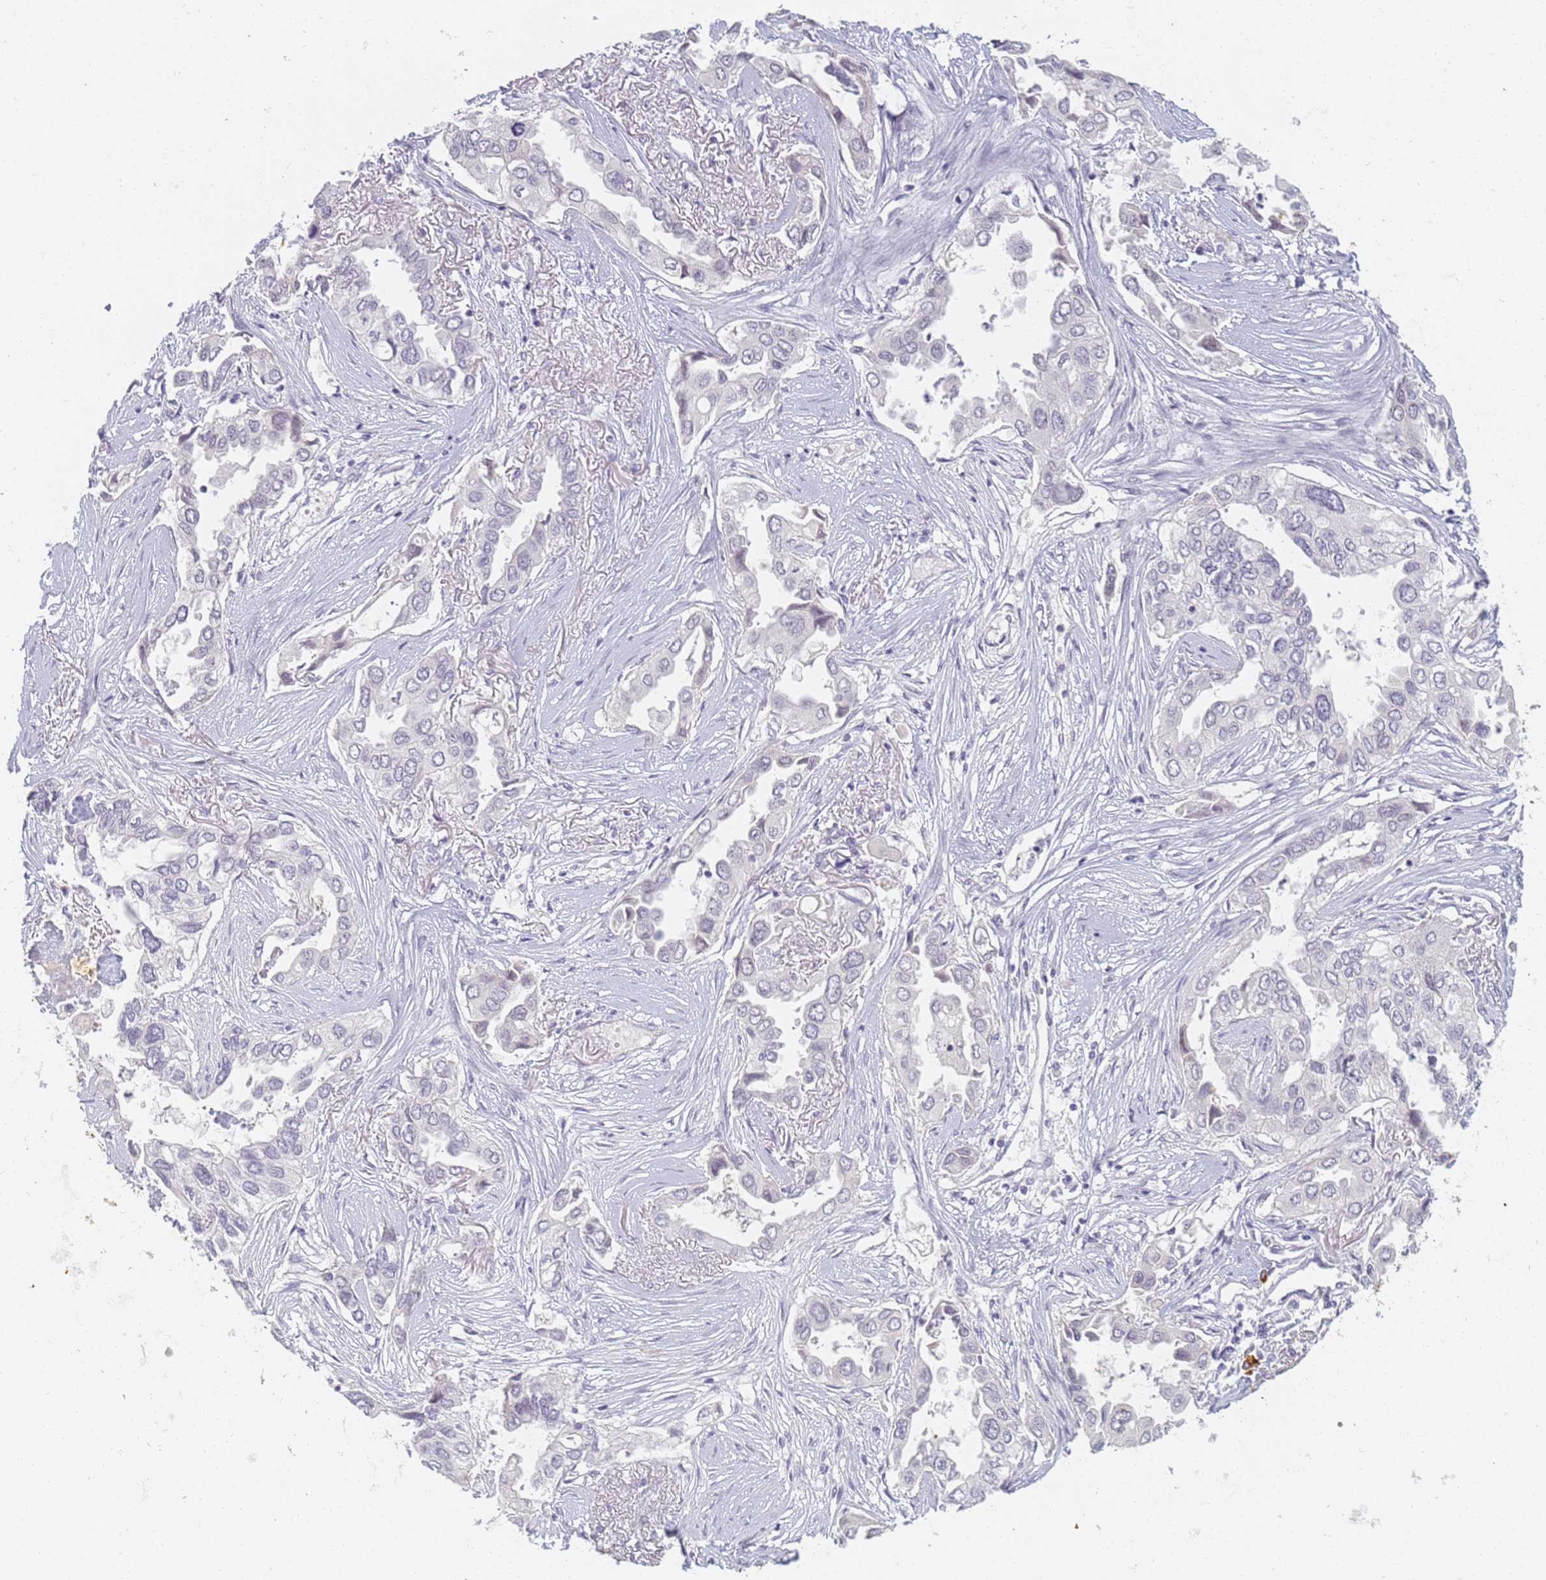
{"staining": {"intensity": "negative", "quantity": "none", "location": "none"}, "tissue": "lung cancer", "cell_type": "Tumor cells", "image_type": "cancer", "snomed": [{"axis": "morphology", "description": "Adenocarcinoma, NOS"}, {"axis": "topography", "description": "Lung"}], "caption": "Tumor cells are negative for protein expression in human adenocarcinoma (lung).", "gene": "SLC38A9", "patient": {"sex": "female", "age": 76}}